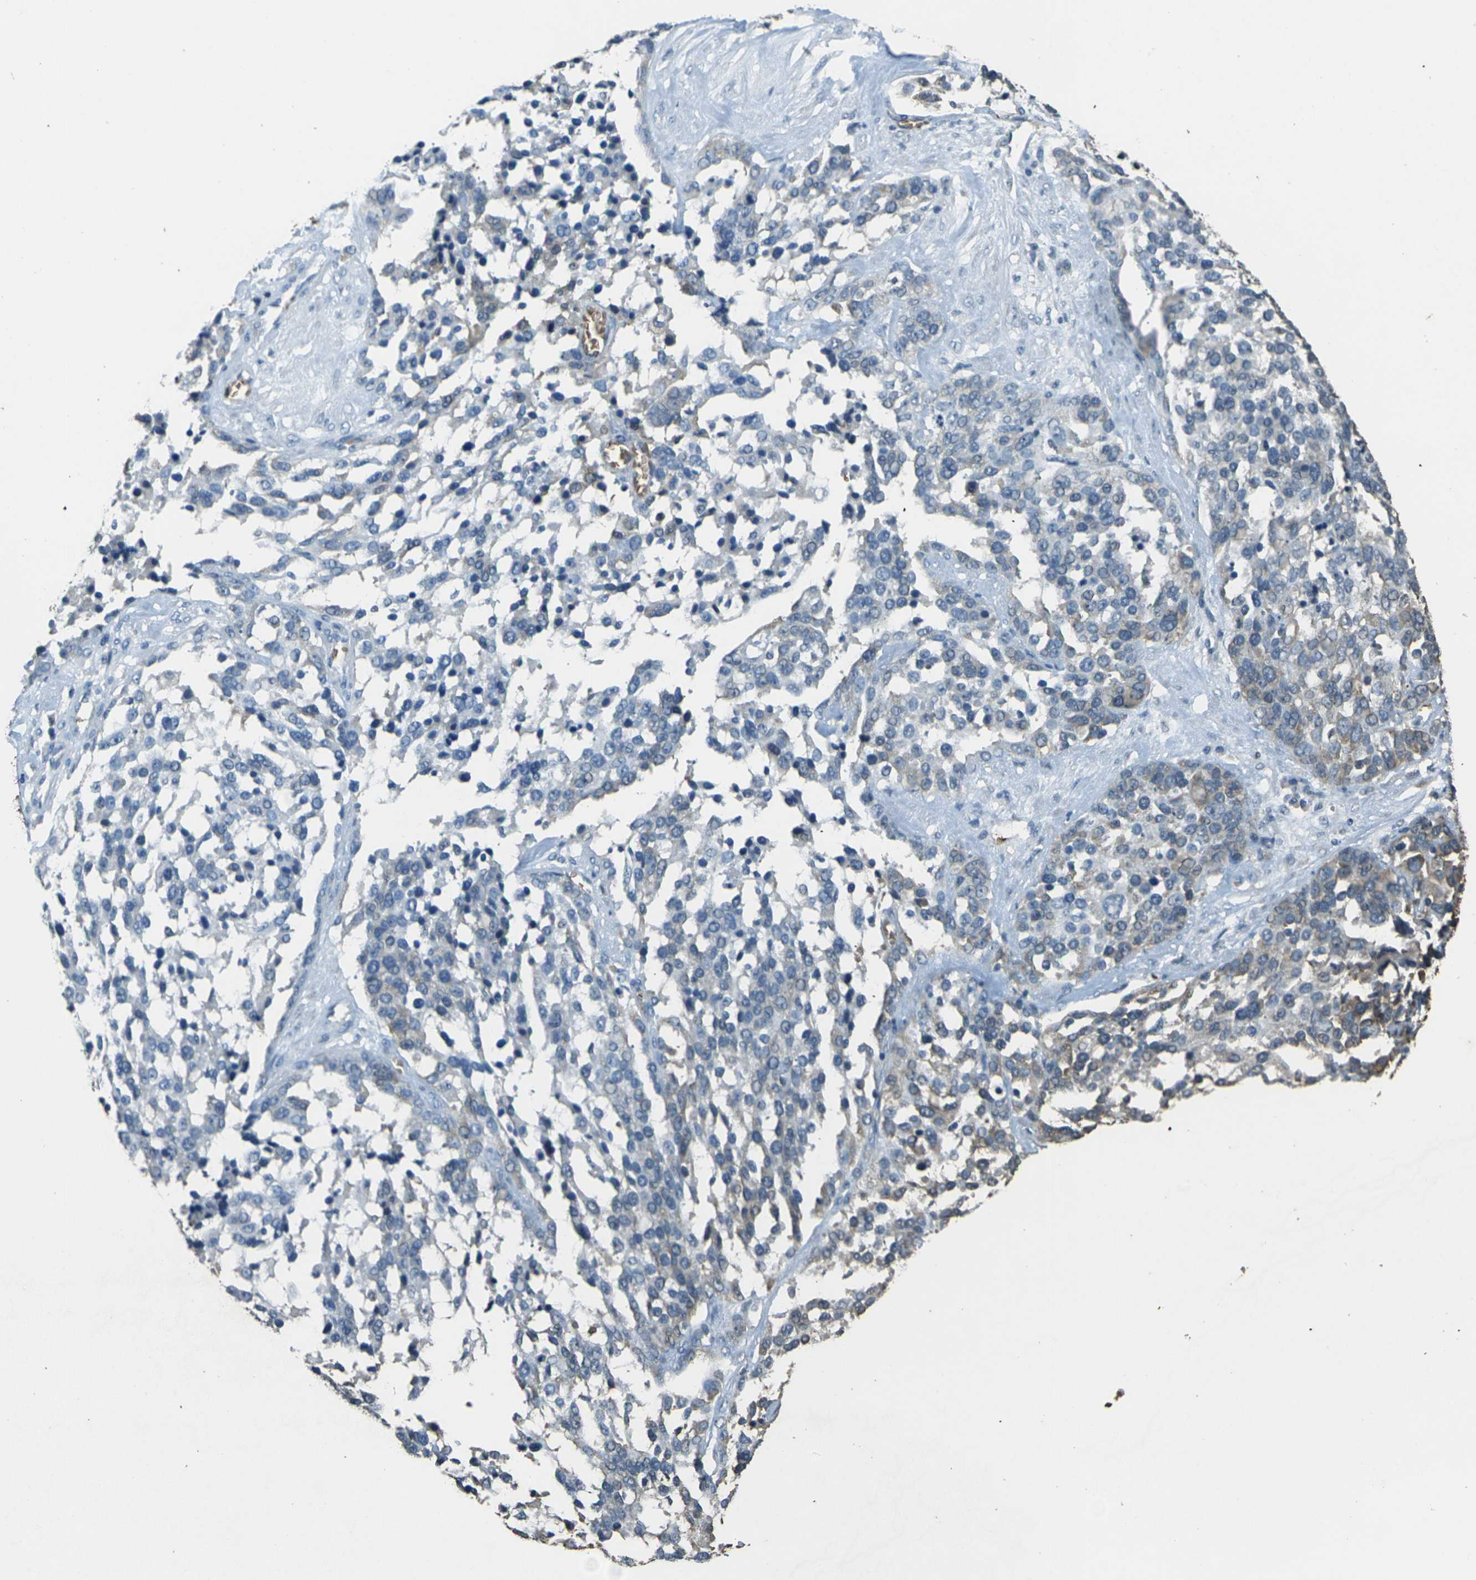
{"staining": {"intensity": "weak", "quantity": "25%-75%", "location": "cytoplasmic/membranous"}, "tissue": "ovarian cancer", "cell_type": "Tumor cells", "image_type": "cancer", "snomed": [{"axis": "morphology", "description": "Cystadenocarcinoma, serous, NOS"}, {"axis": "topography", "description": "Ovary"}], "caption": "Serous cystadenocarcinoma (ovarian) tissue reveals weak cytoplasmic/membranous positivity in approximately 25%-75% of tumor cells, visualized by immunohistochemistry.", "gene": "HBB", "patient": {"sex": "female", "age": 44}}